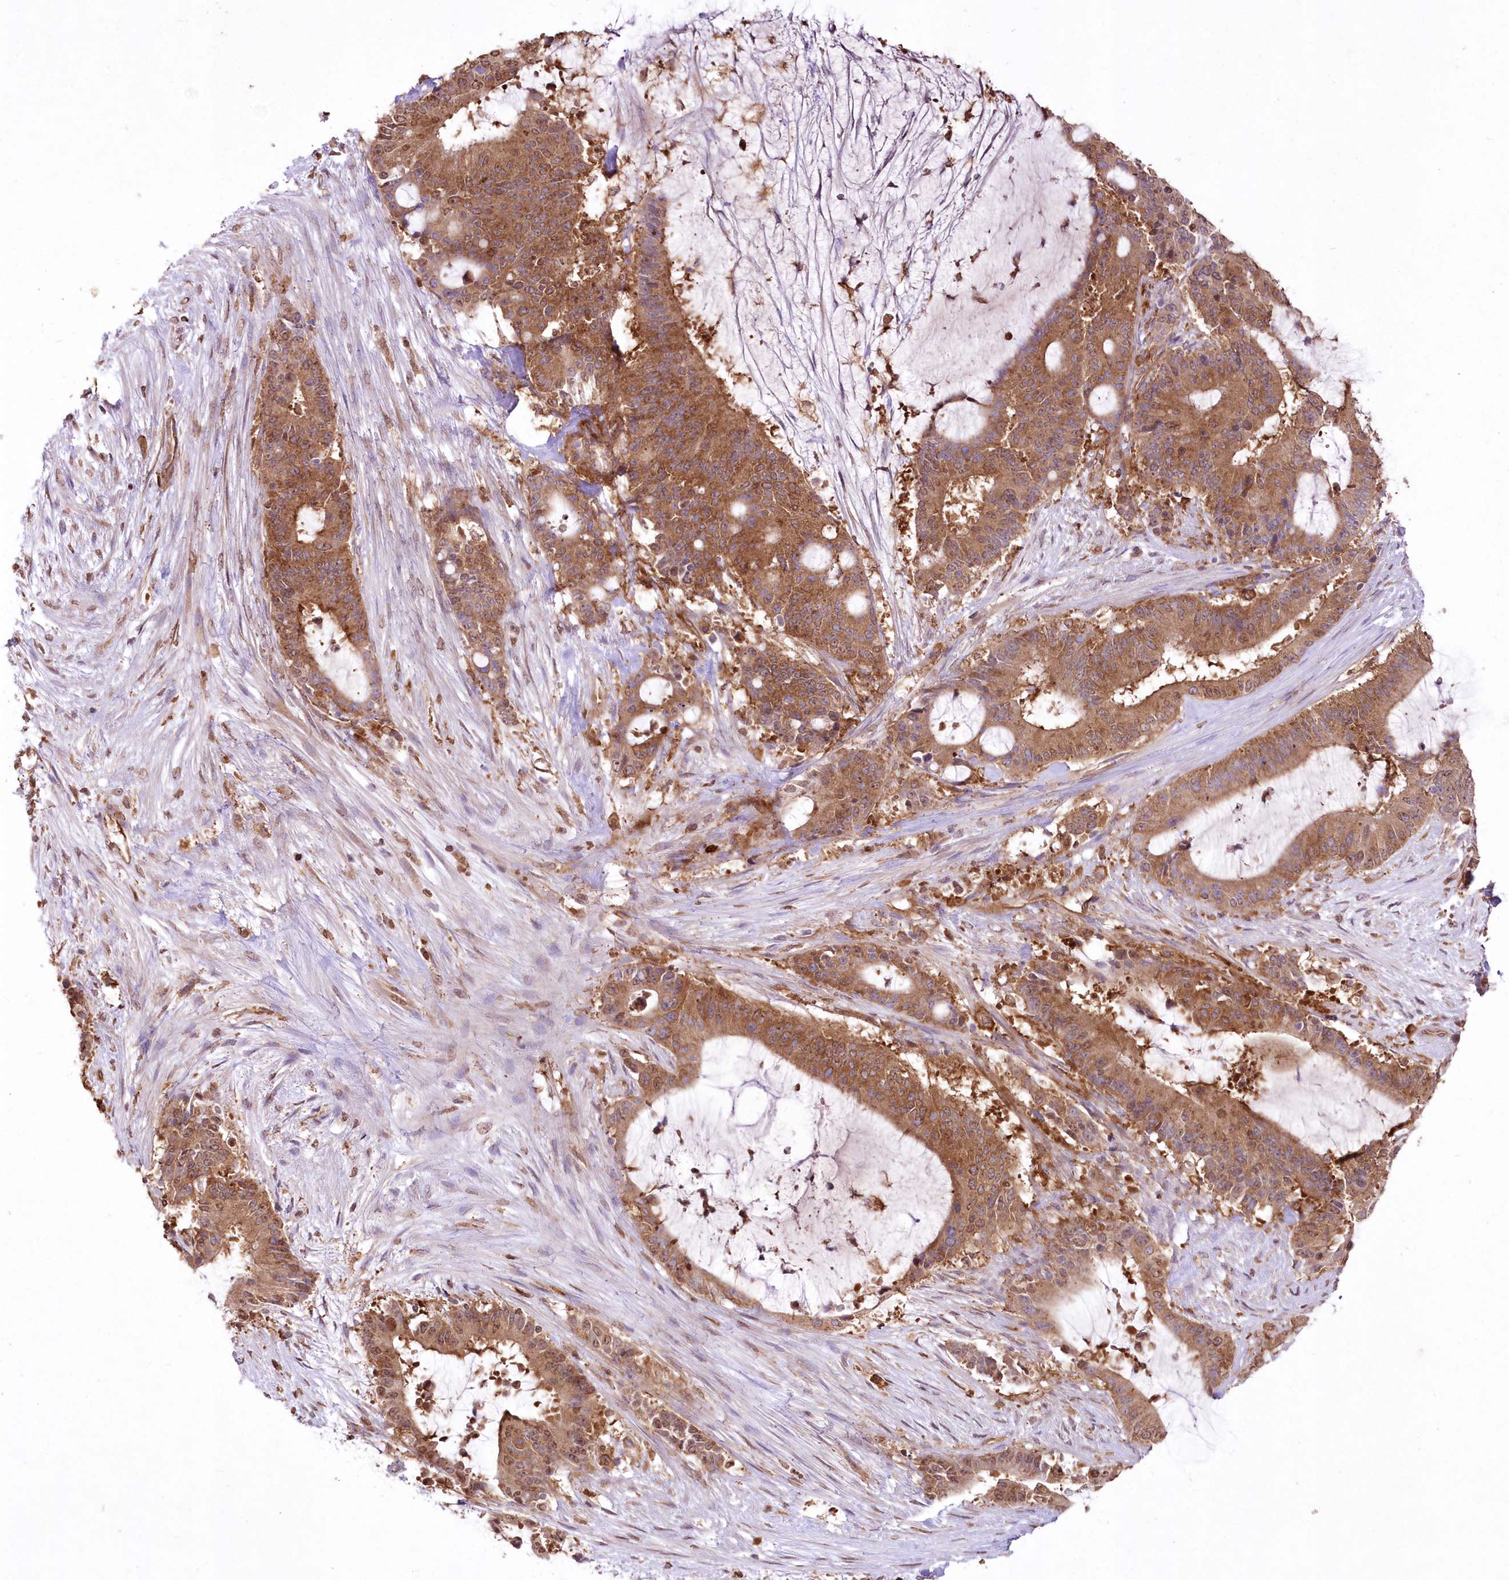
{"staining": {"intensity": "moderate", "quantity": ">75%", "location": "cytoplasmic/membranous,nuclear"}, "tissue": "liver cancer", "cell_type": "Tumor cells", "image_type": "cancer", "snomed": [{"axis": "morphology", "description": "Normal tissue, NOS"}, {"axis": "morphology", "description": "Cholangiocarcinoma"}, {"axis": "topography", "description": "Liver"}, {"axis": "topography", "description": "Peripheral nerve tissue"}], "caption": "IHC micrograph of liver cholangiocarcinoma stained for a protein (brown), which demonstrates medium levels of moderate cytoplasmic/membranous and nuclear staining in approximately >75% of tumor cells.", "gene": "FCHO2", "patient": {"sex": "female", "age": 73}}